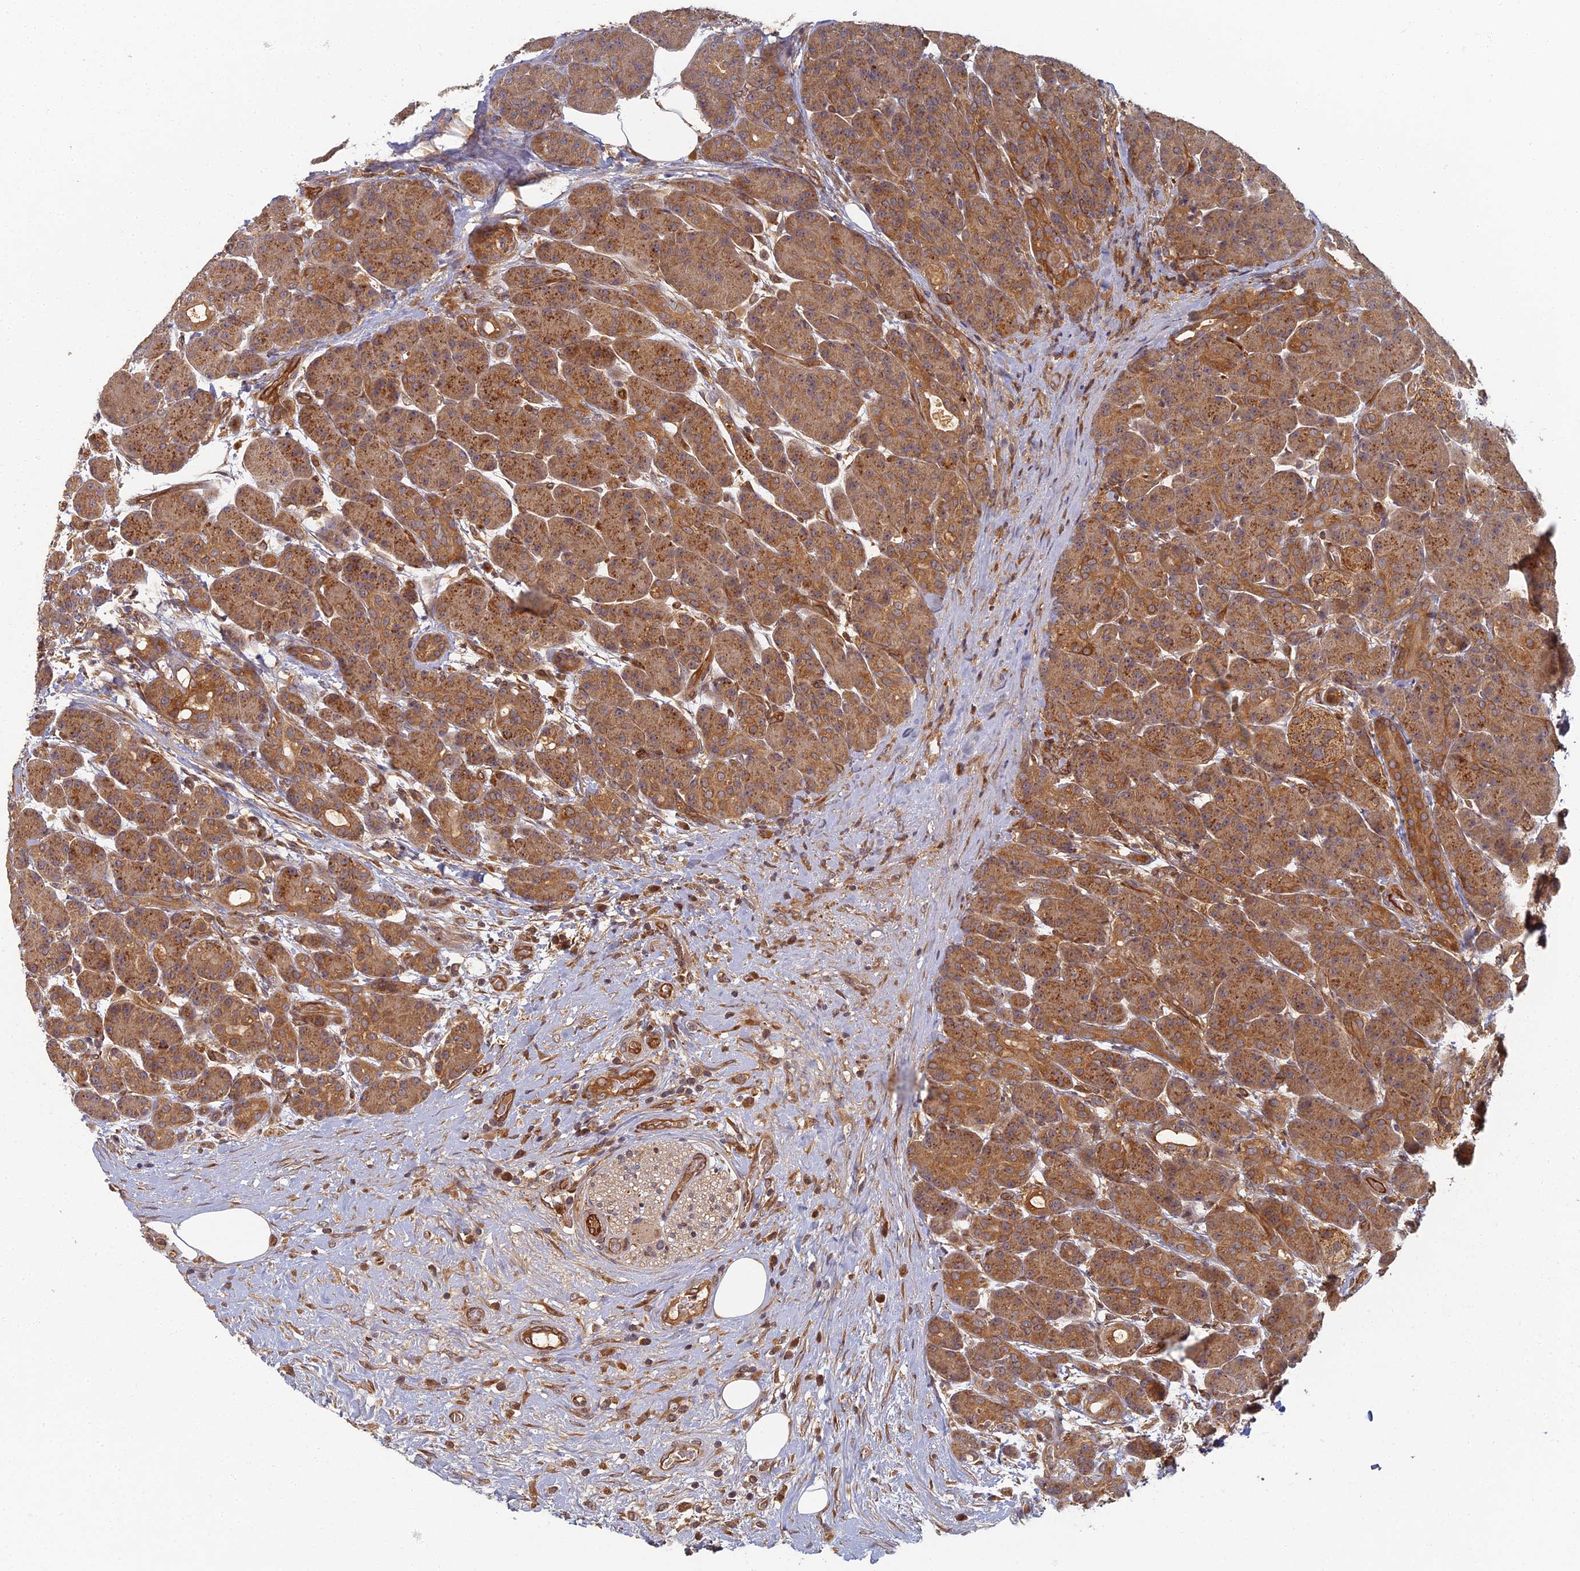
{"staining": {"intensity": "moderate", "quantity": ">75%", "location": "cytoplasmic/membranous"}, "tissue": "pancreas", "cell_type": "Exocrine glandular cells", "image_type": "normal", "snomed": [{"axis": "morphology", "description": "Normal tissue, NOS"}, {"axis": "topography", "description": "Pancreas"}], "caption": "Immunohistochemistry (IHC) of unremarkable human pancreas reveals medium levels of moderate cytoplasmic/membranous staining in about >75% of exocrine glandular cells.", "gene": "INO80D", "patient": {"sex": "male", "age": 63}}